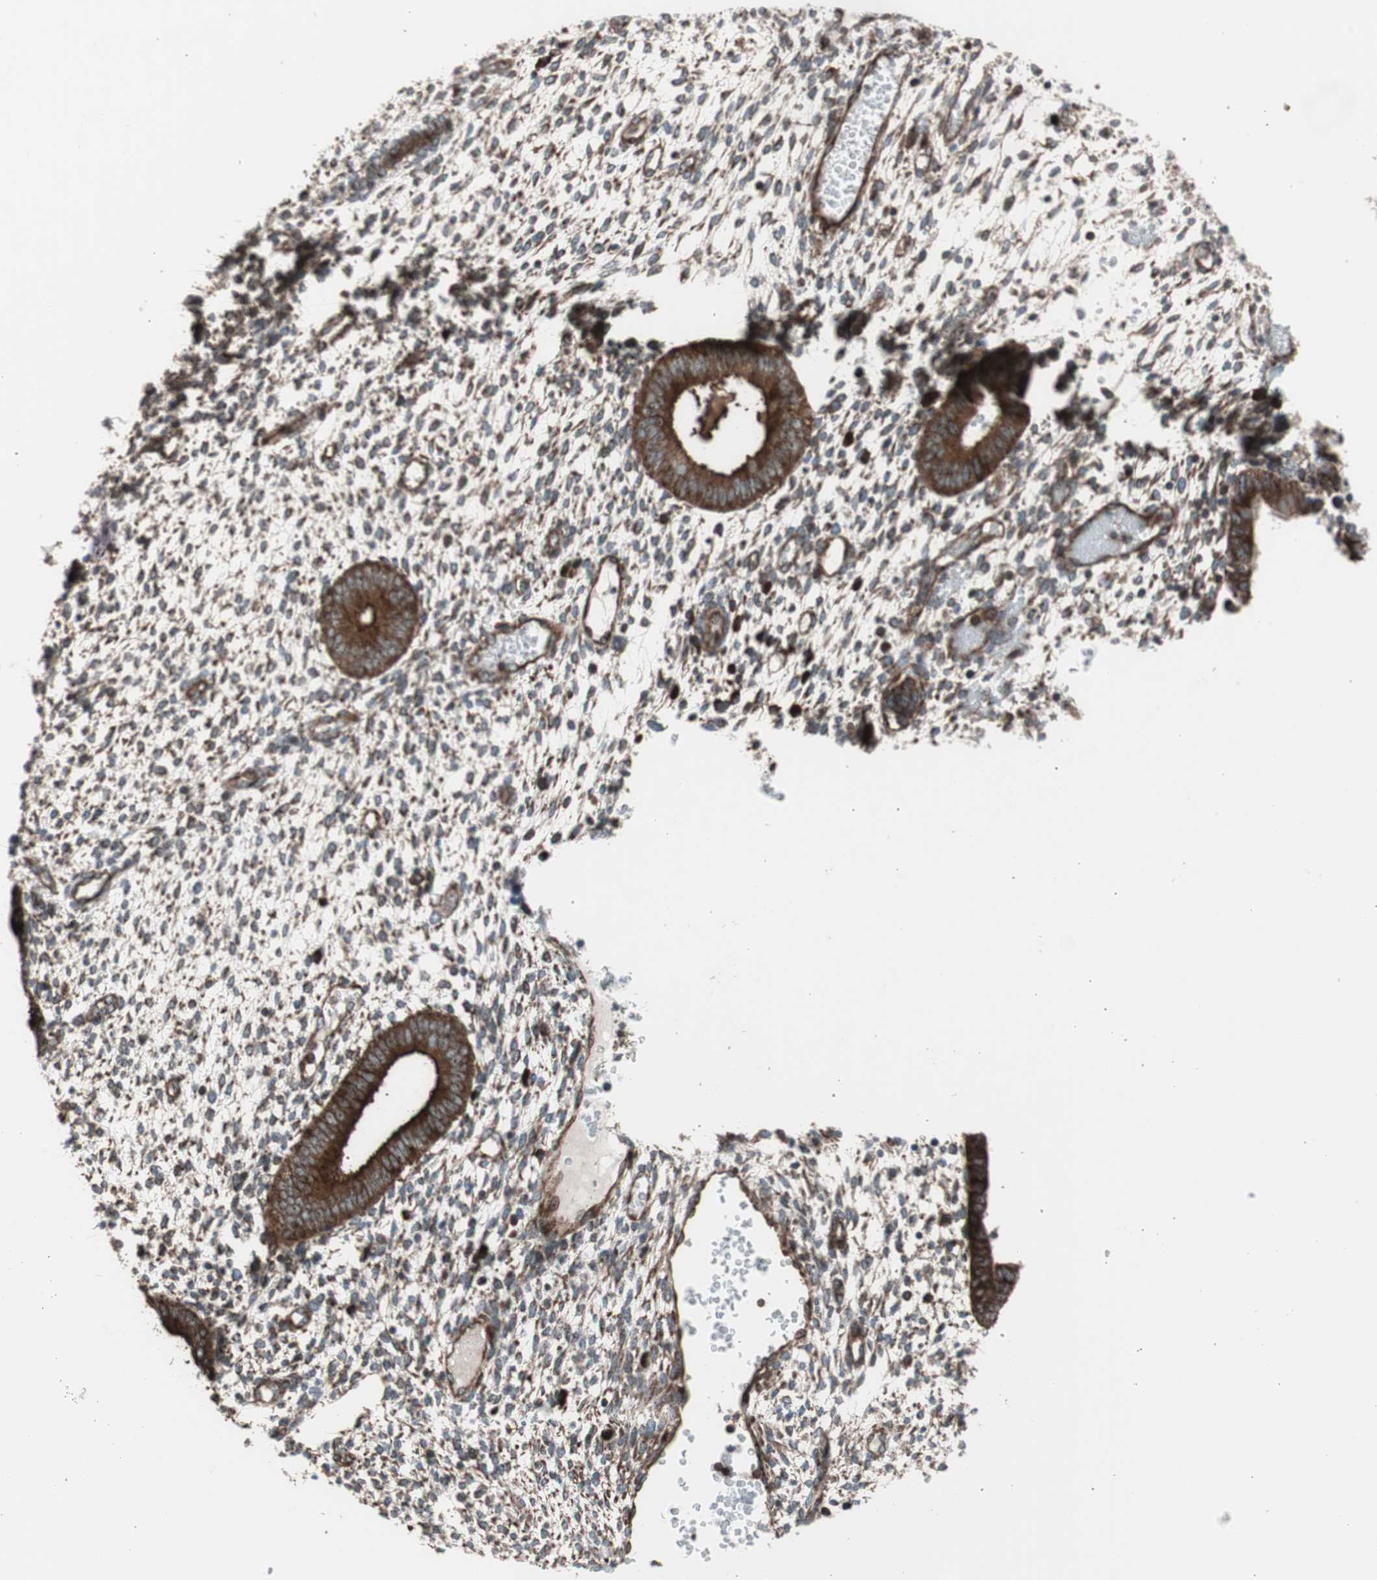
{"staining": {"intensity": "moderate", "quantity": ">75%", "location": "cytoplasmic/membranous"}, "tissue": "endometrium", "cell_type": "Cells in endometrial stroma", "image_type": "normal", "snomed": [{"axis": "morphology", "description": "Normal tissue, NOS"}, {"axis": "topography", "description": "Endometrium"}], "caption": "An image of endometrium stained for a protein displays moderate cytoplasmic/membranous brown staining in cells in endometrial stroma.", "gene": "CCL14", "patient": {"sex": "female", "age": 35}}